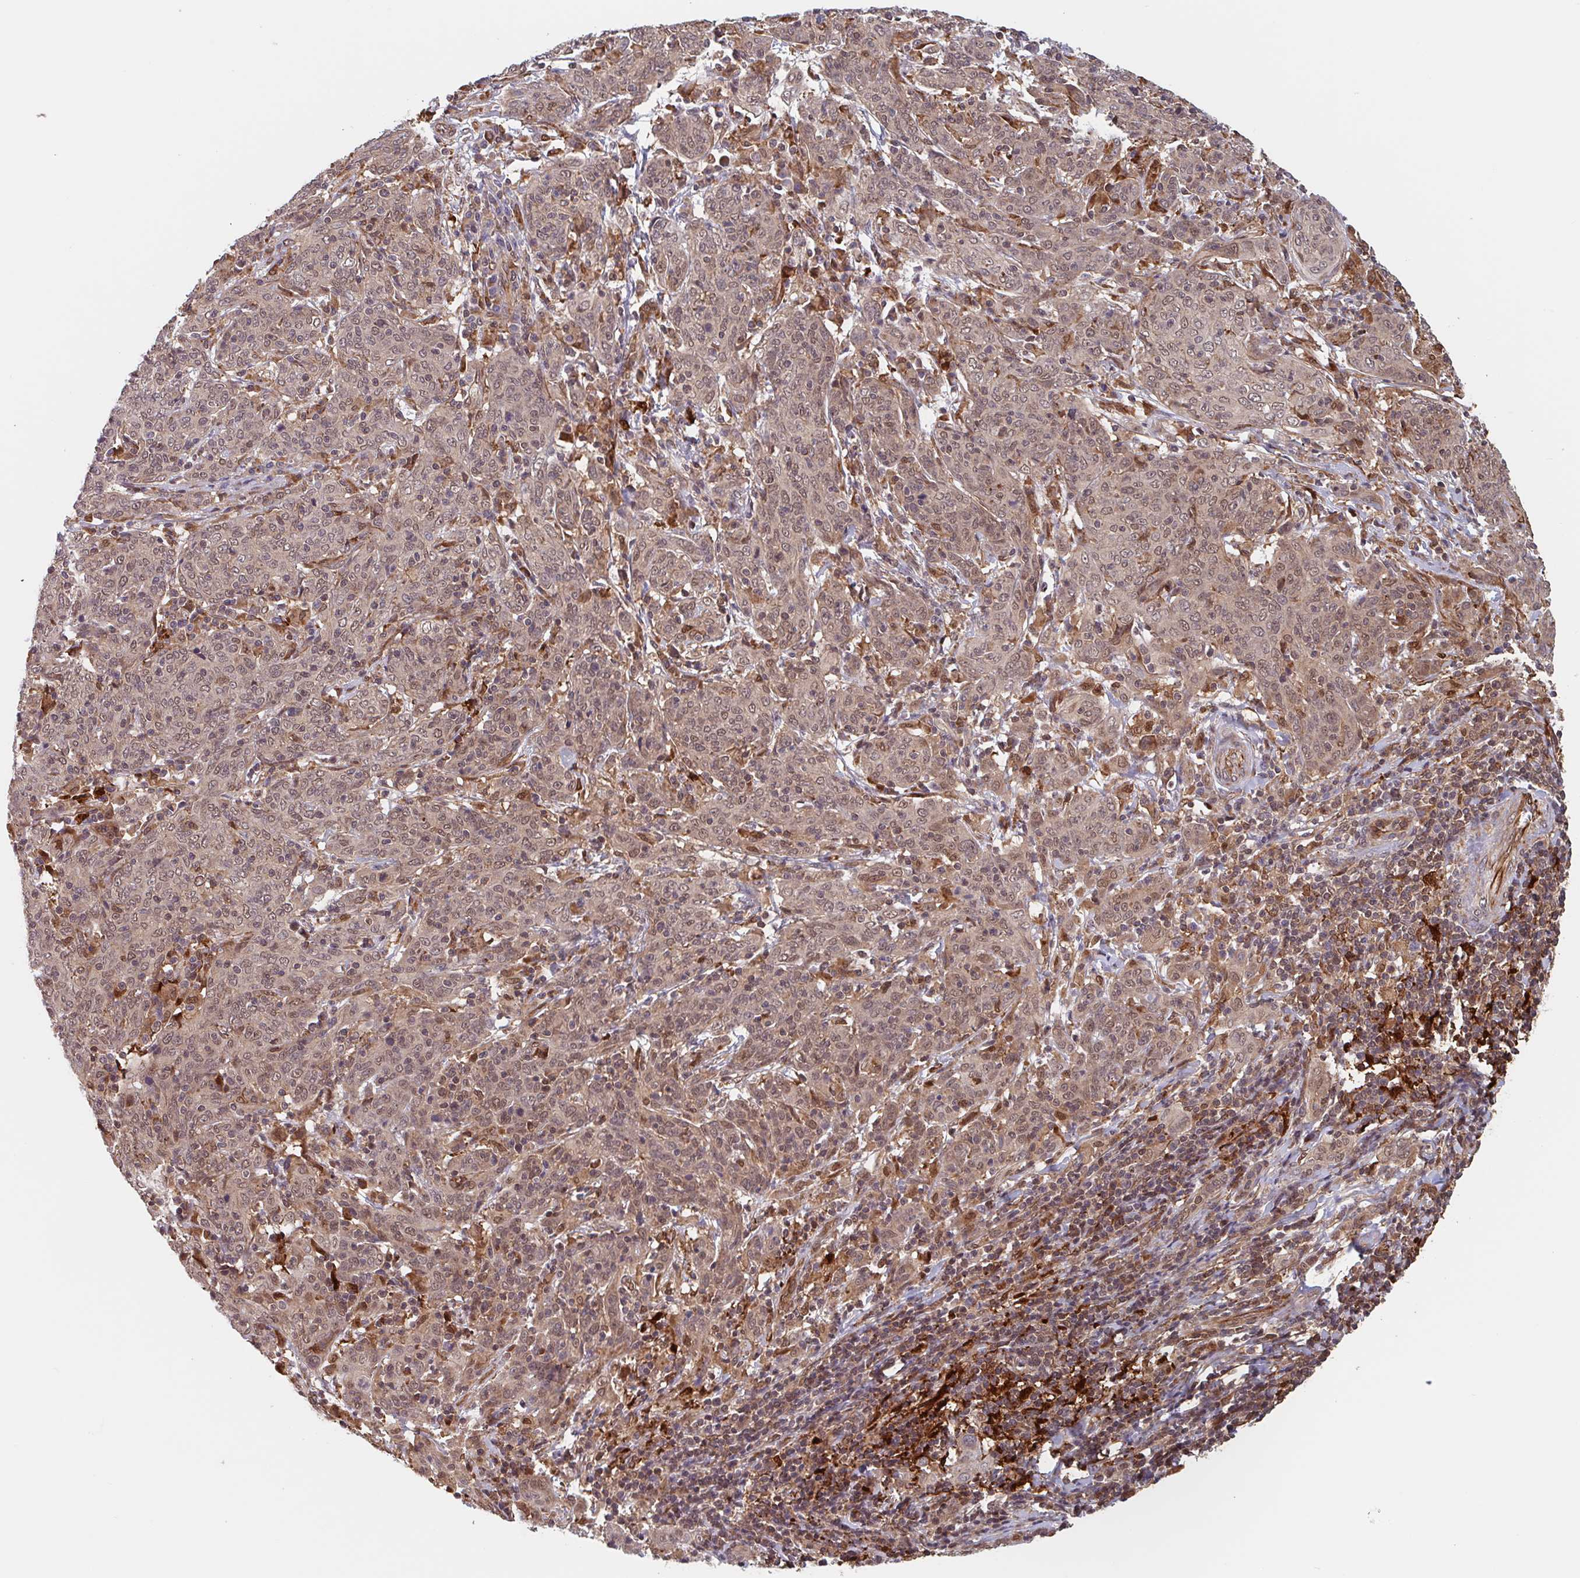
{"staining": {"intensity": "weak", "quantity": "25%-75%", "location": "cytoplasmic/membranous,nuclear"}, "tissue": "cervical cancer", "cell_type": "Tumor cells", "image_type": "cancer", "snomed": [{"axis": "morphology", "description": "Squamous cell carcinoma, NOS"}, {"axis": "topography", "description": "Cervix"}], "caption": "DAB (3,3'-diaminobenzidine) immunohistochemical staining of human cervical squamous cell carcinoma displays weak cytoplasmic/membranous and nuclear protein expression in approximately 25%-75% of tumor cells.", "gene": "NUB1", "patient": {"sex": "female", "age": 67}}